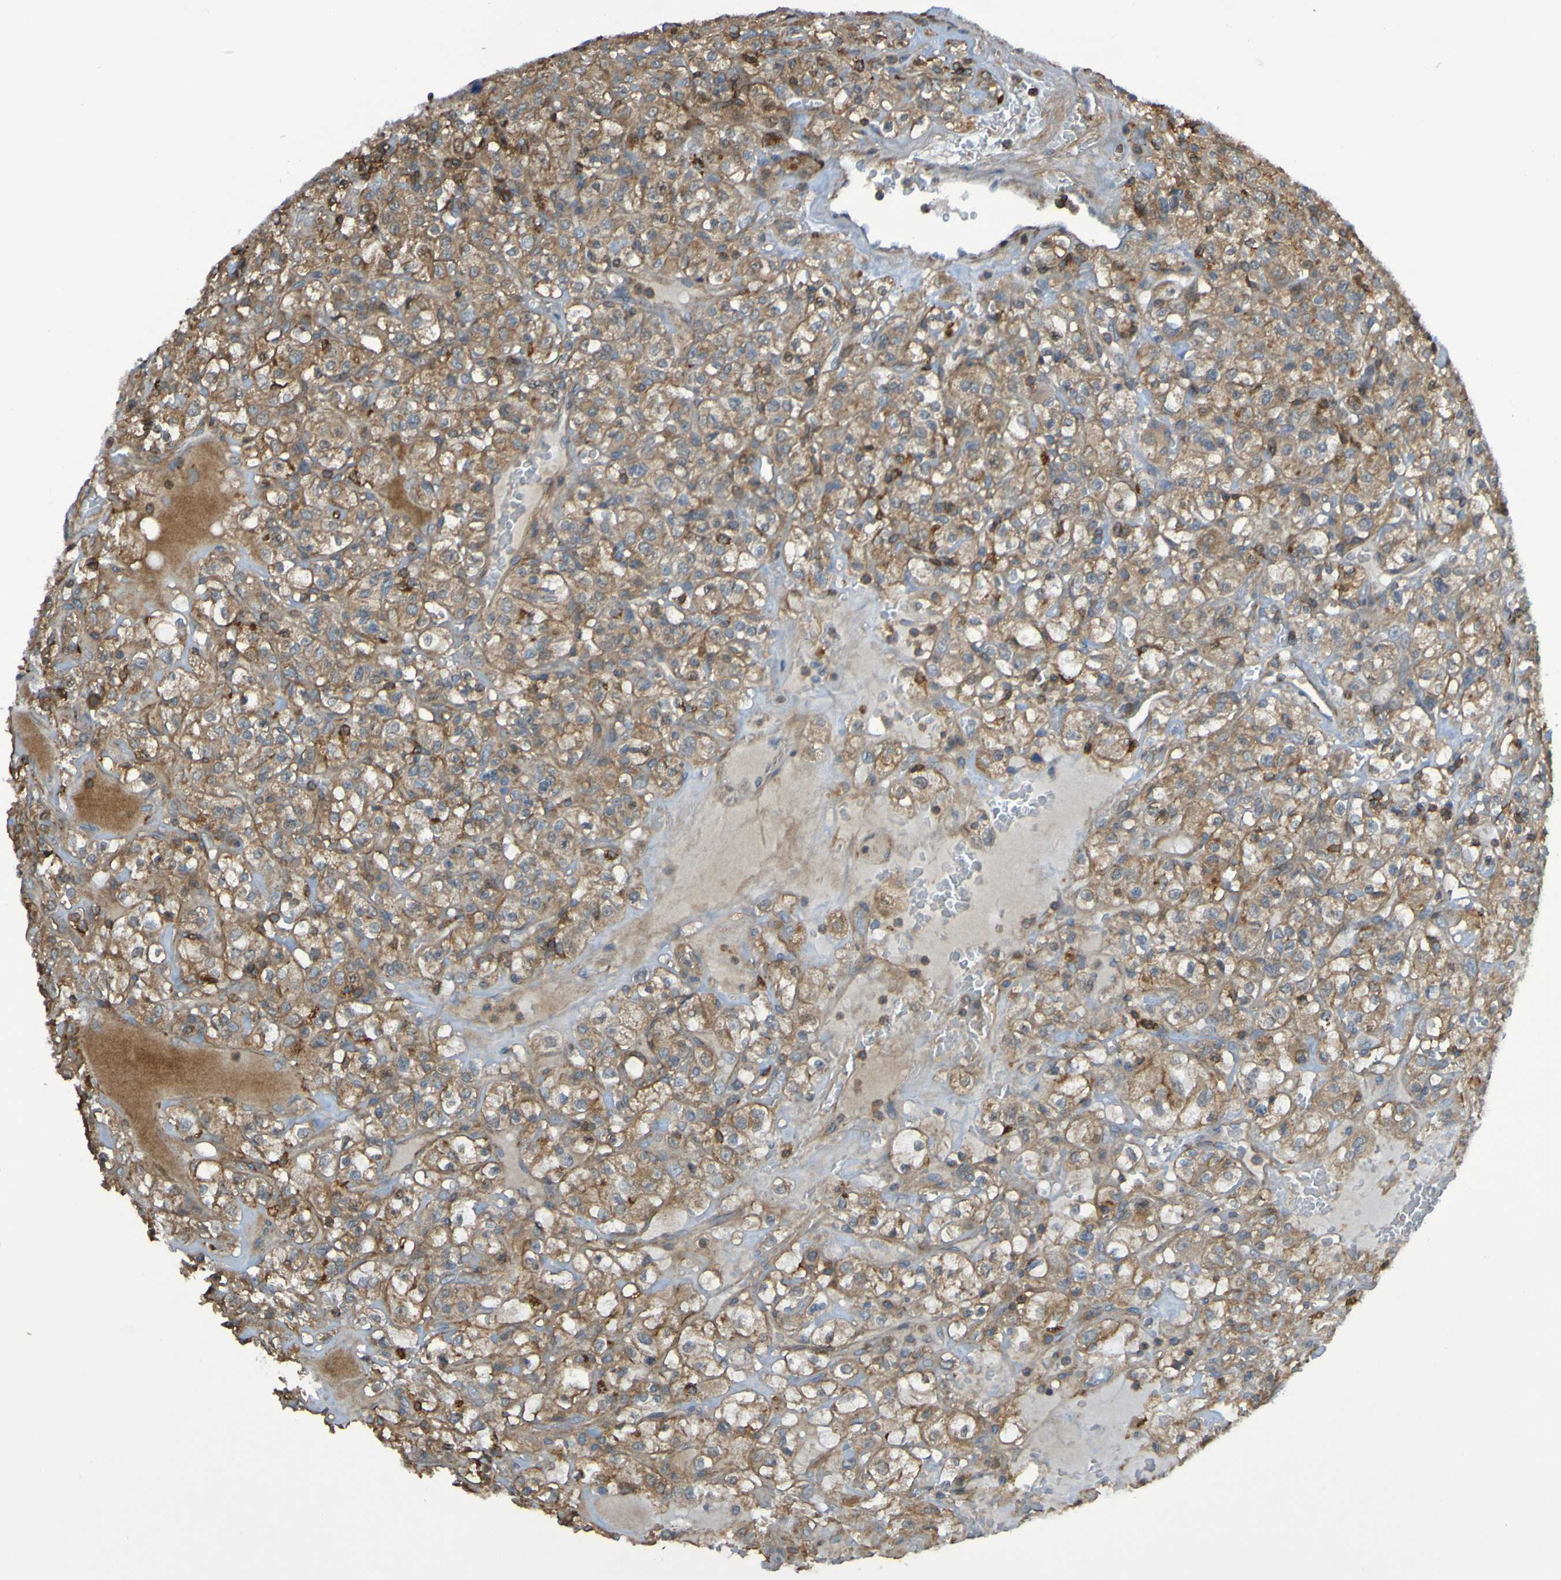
{"staining": {"intensity": "moderate", "quantity": ">75%", "location": "cytoplasmic/membranous"}, "tissue": "renal cancer", "cell_type": "Tumor cells", "image_type": "cancer", "snomed": [{"axis": "morphology", "description": "Normal tissue, NOS"}, {"axis": "morphology", "description": "Adenocarcinoma, NOS"}, {"axis": "topography", "description": "Kidney"}], "caption": "Immunohistochemical staining of renal cancer reveals medium levels of moderate cytoplasmic/membranous protein staining in approximately >75% of tumor cells.", "gene": "PDGFB", "patient": {"sex": "female", "age": 72}}